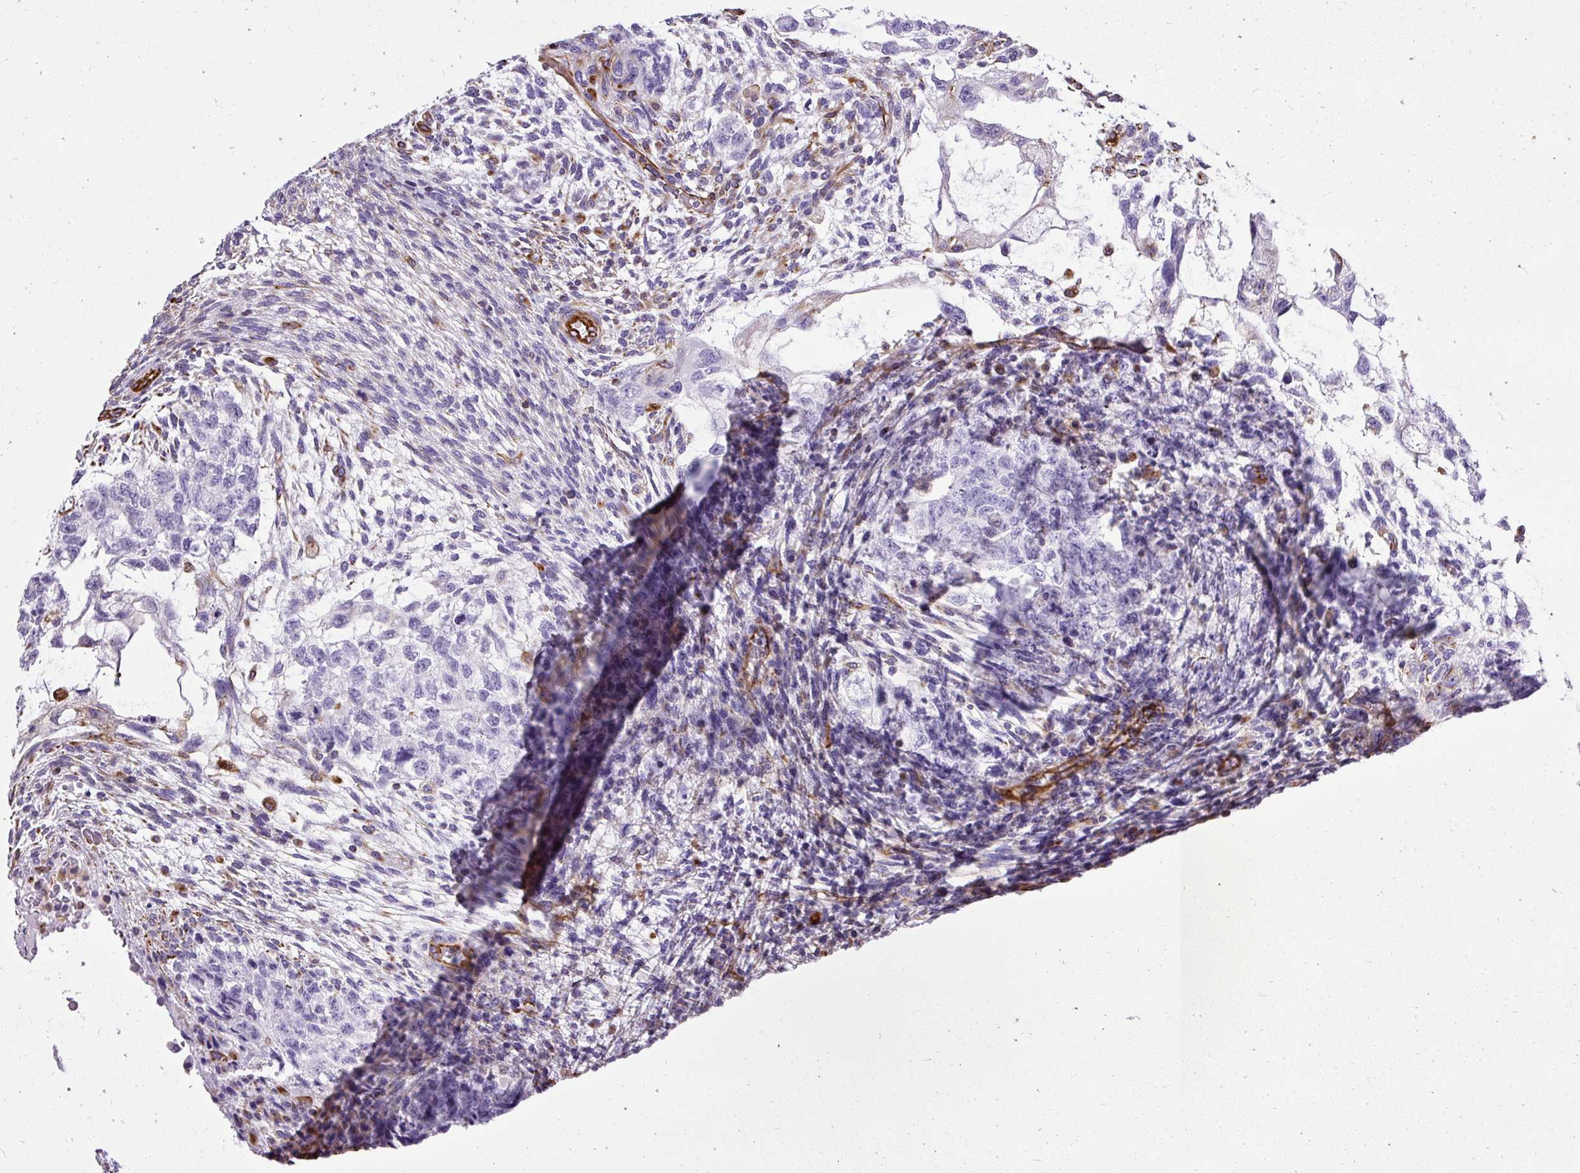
{"staining": {"intensity": "negative", "quantity": "none", "location": "none"}, "tissue": "testis cancer", "cell_type": "Tumor cells", "image_type": "cancer", "snomed": [{"axis": "morphology", "description": "Normal tissue, NOS"}, {"axis": "morphology", "description": "Carcinoma, Embryonal, NOS"}, {"axis": "topography", "description": "Testis"}], "caption": "IHC photomicrograph of human testis cancer stained for a protein (brown), which displays no expression in tumor cells.", "gene": "PLS1", "patient": {"sex": "male", "age": 36}}